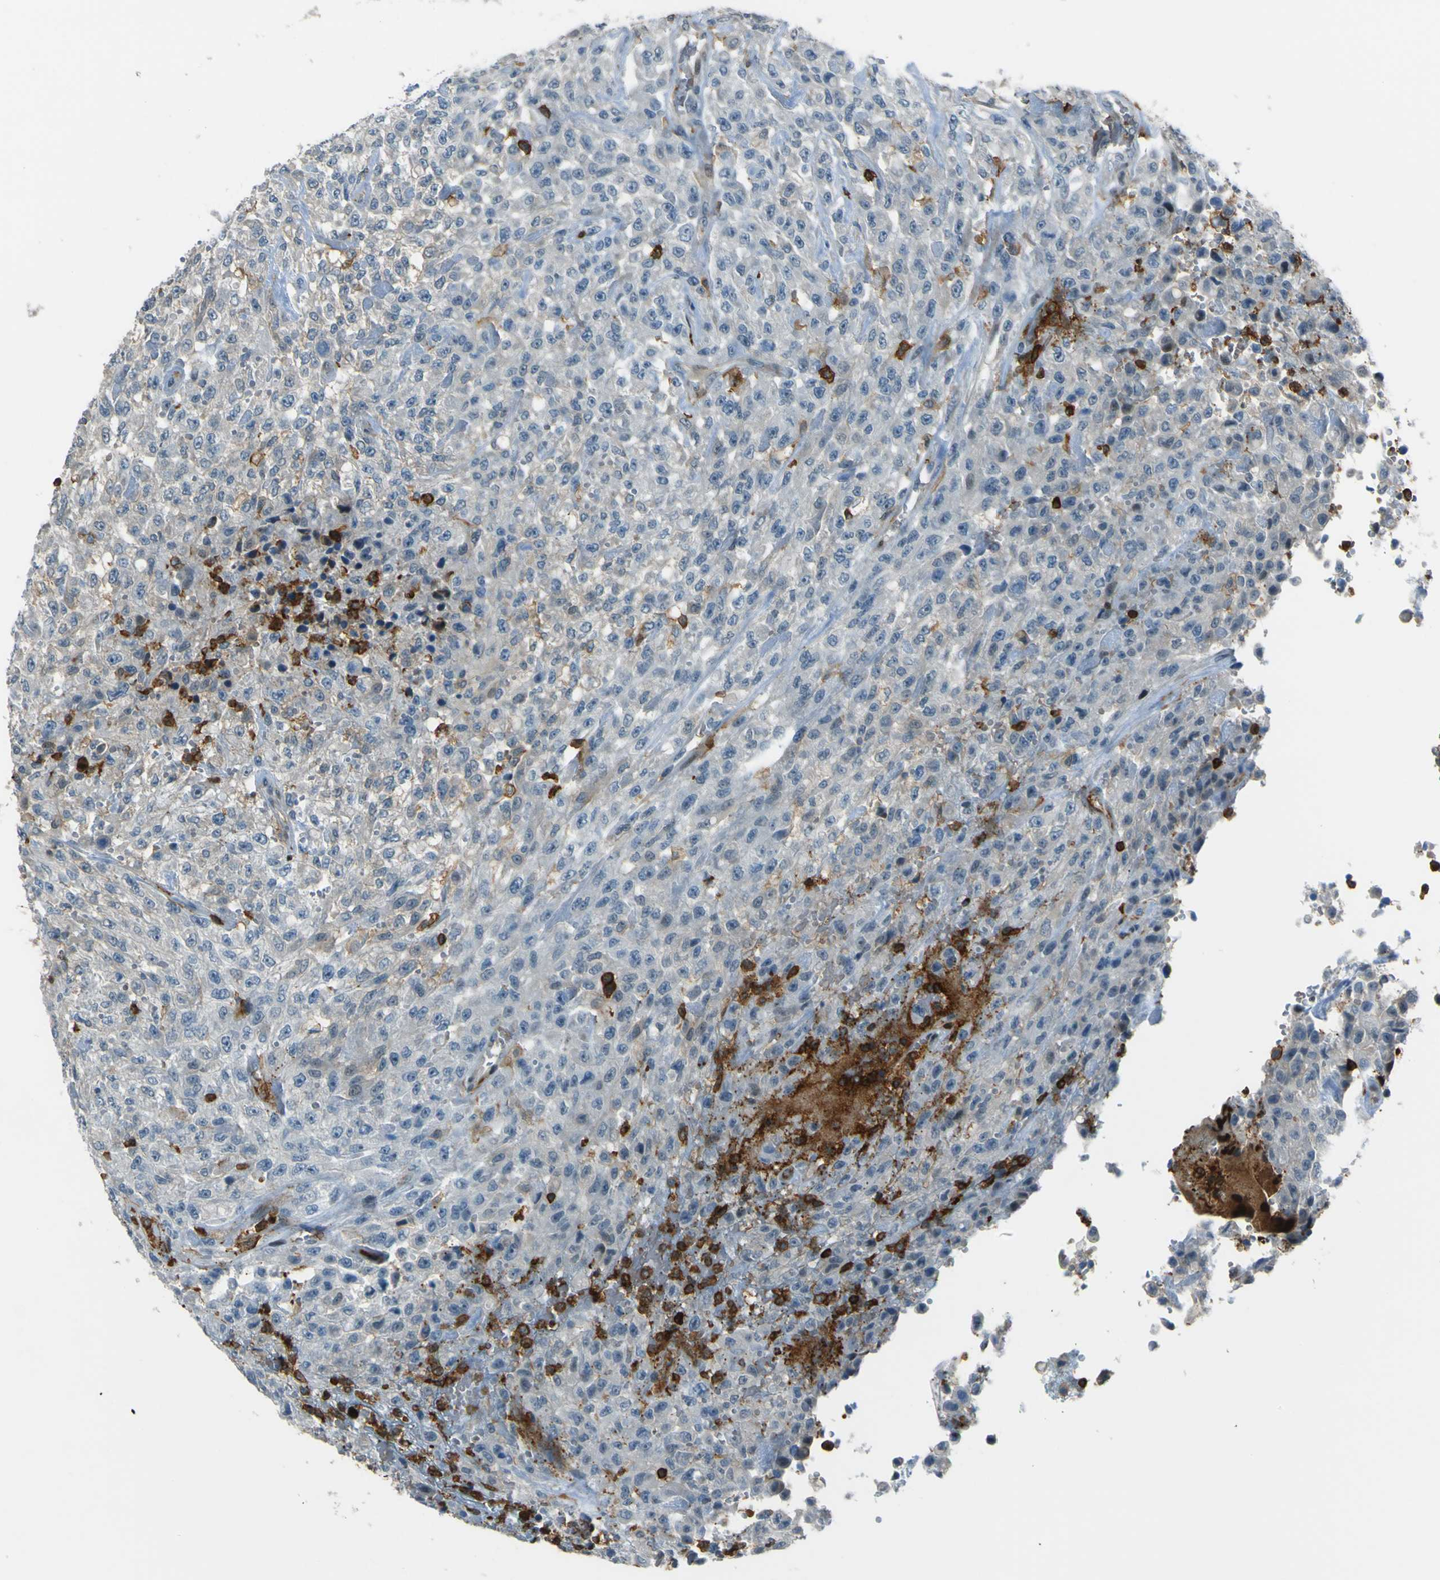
{"staining": {"intensity": "negative", "quantity": "none", "location": "none"}, "tissue": "urothelial cancer", "cell_type": "Tumor cells", "image_type": "cancer", "snomed": [{"axis": "morphology", "description": "Urothelial carcinoma, High grade"}, {"axis": "topography", "description": "Urinary bladder"}], "caption": "IHC image of neoplastic tissue: human urothelial carcinoma (high-grade) stained with DAB (3,3'-diaminobenzidine) reveals no significant protein expression in tumor cells. The staining is performed using DAB (3,3'-diaminobenzidine) brown chromogen with nuclei counter-stained in using hematoxylin.", "gene": "PCDHB5", "patient": {"sex": "male", "age": 46}}